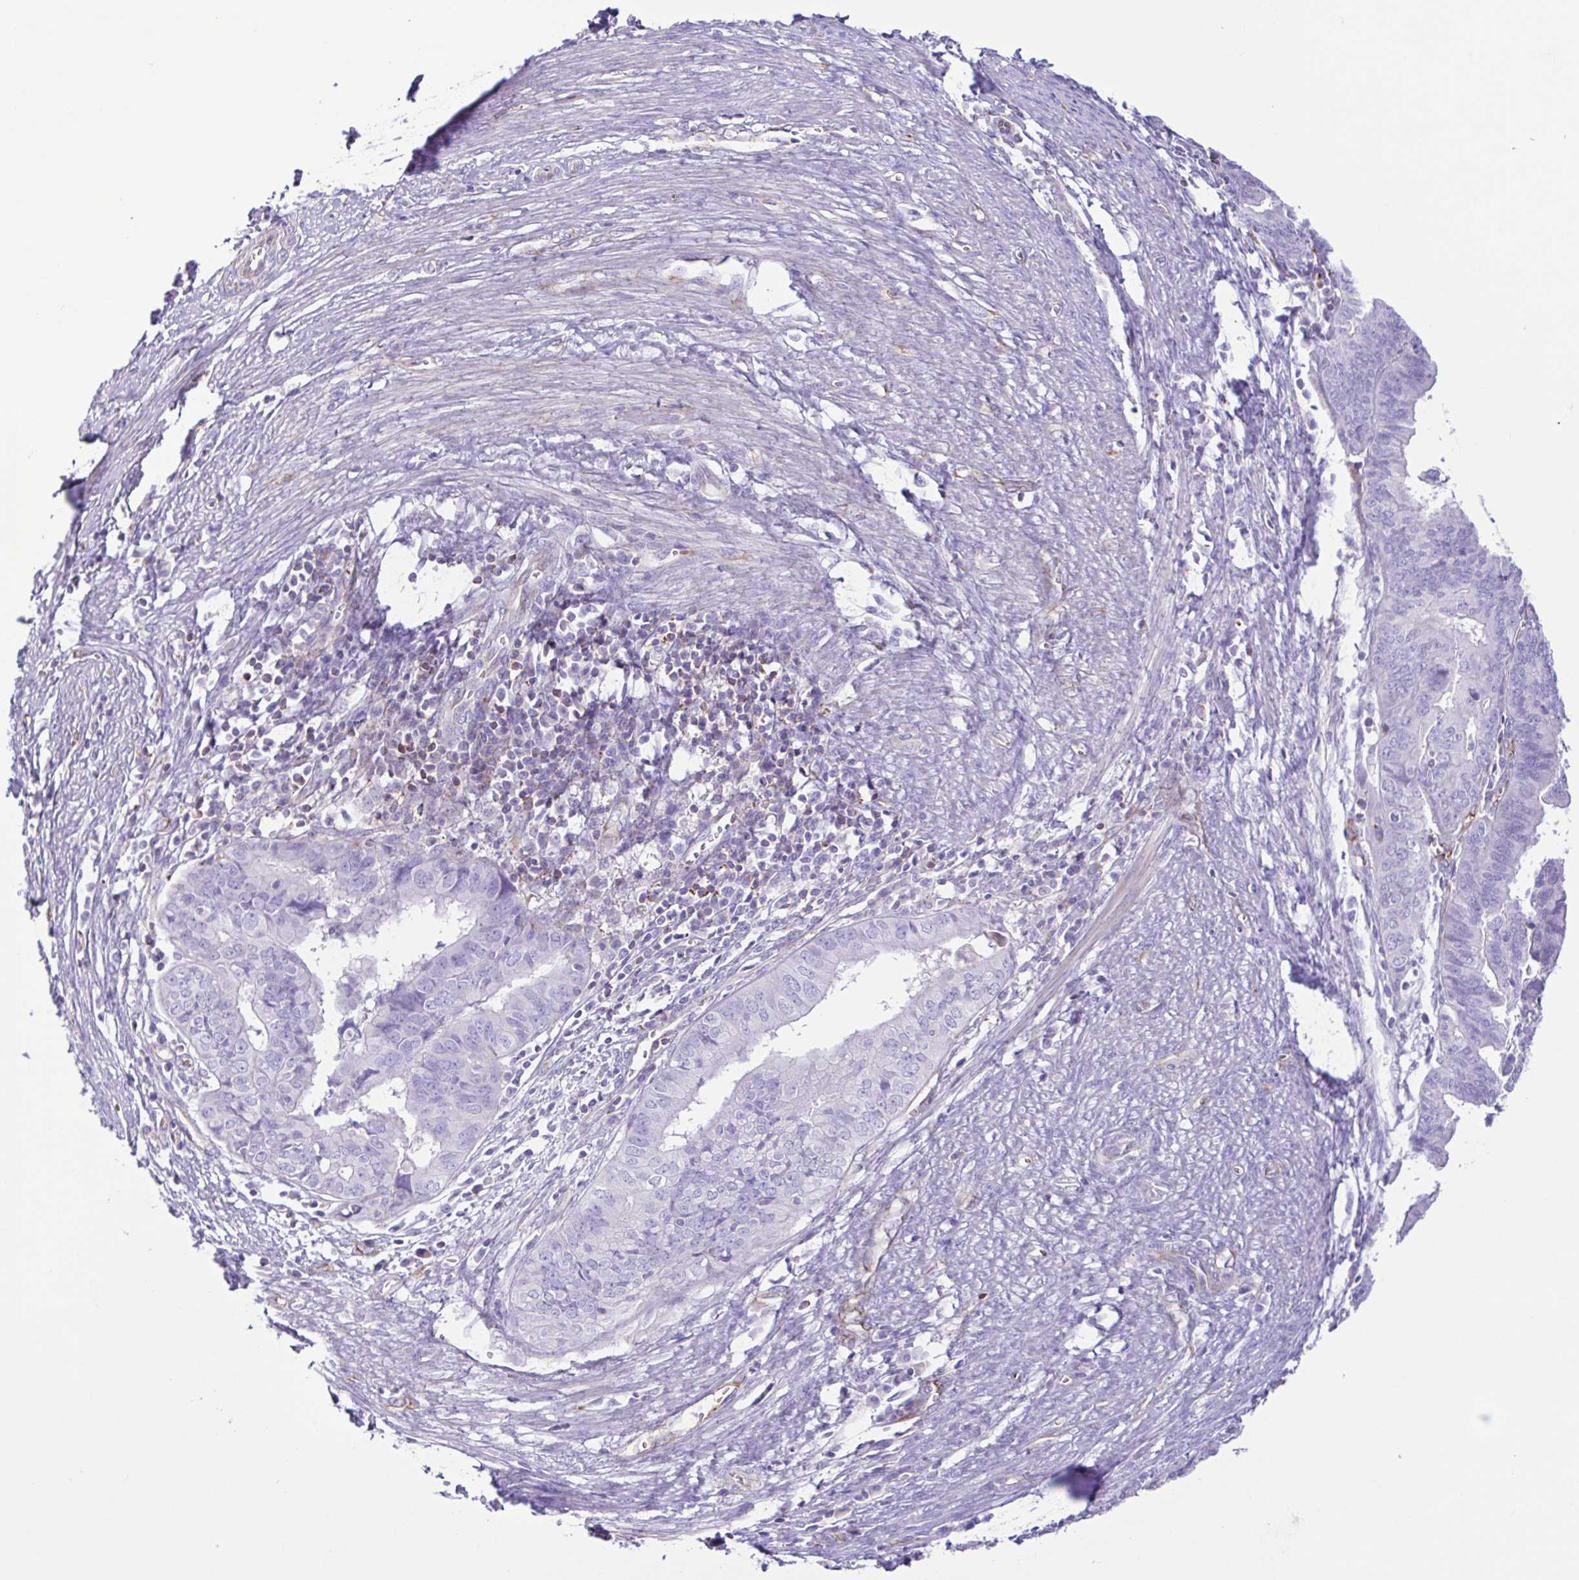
{"staining": {"intensity": "negative", "quantity": "none", "location": "none"}, "tissue": "endometrial cancer", "cell_type": "Tumor cells", "image_type": "cancer", "snomed": [{"axis": "morphology", "description": "Adenocarcinoma, NOS"}, {"axis": "topography", "description": "Endometrium"}], "caption": "An immunohistochemistry (IHC) photomicrograph of endometrial cancer (adenocarcinoma) is shown. There is no staining in tumor cells of endometrial cancer (adenocarcinoma).", "gene": "FLT1", "patient": {"sex": "female", "age": 65}}